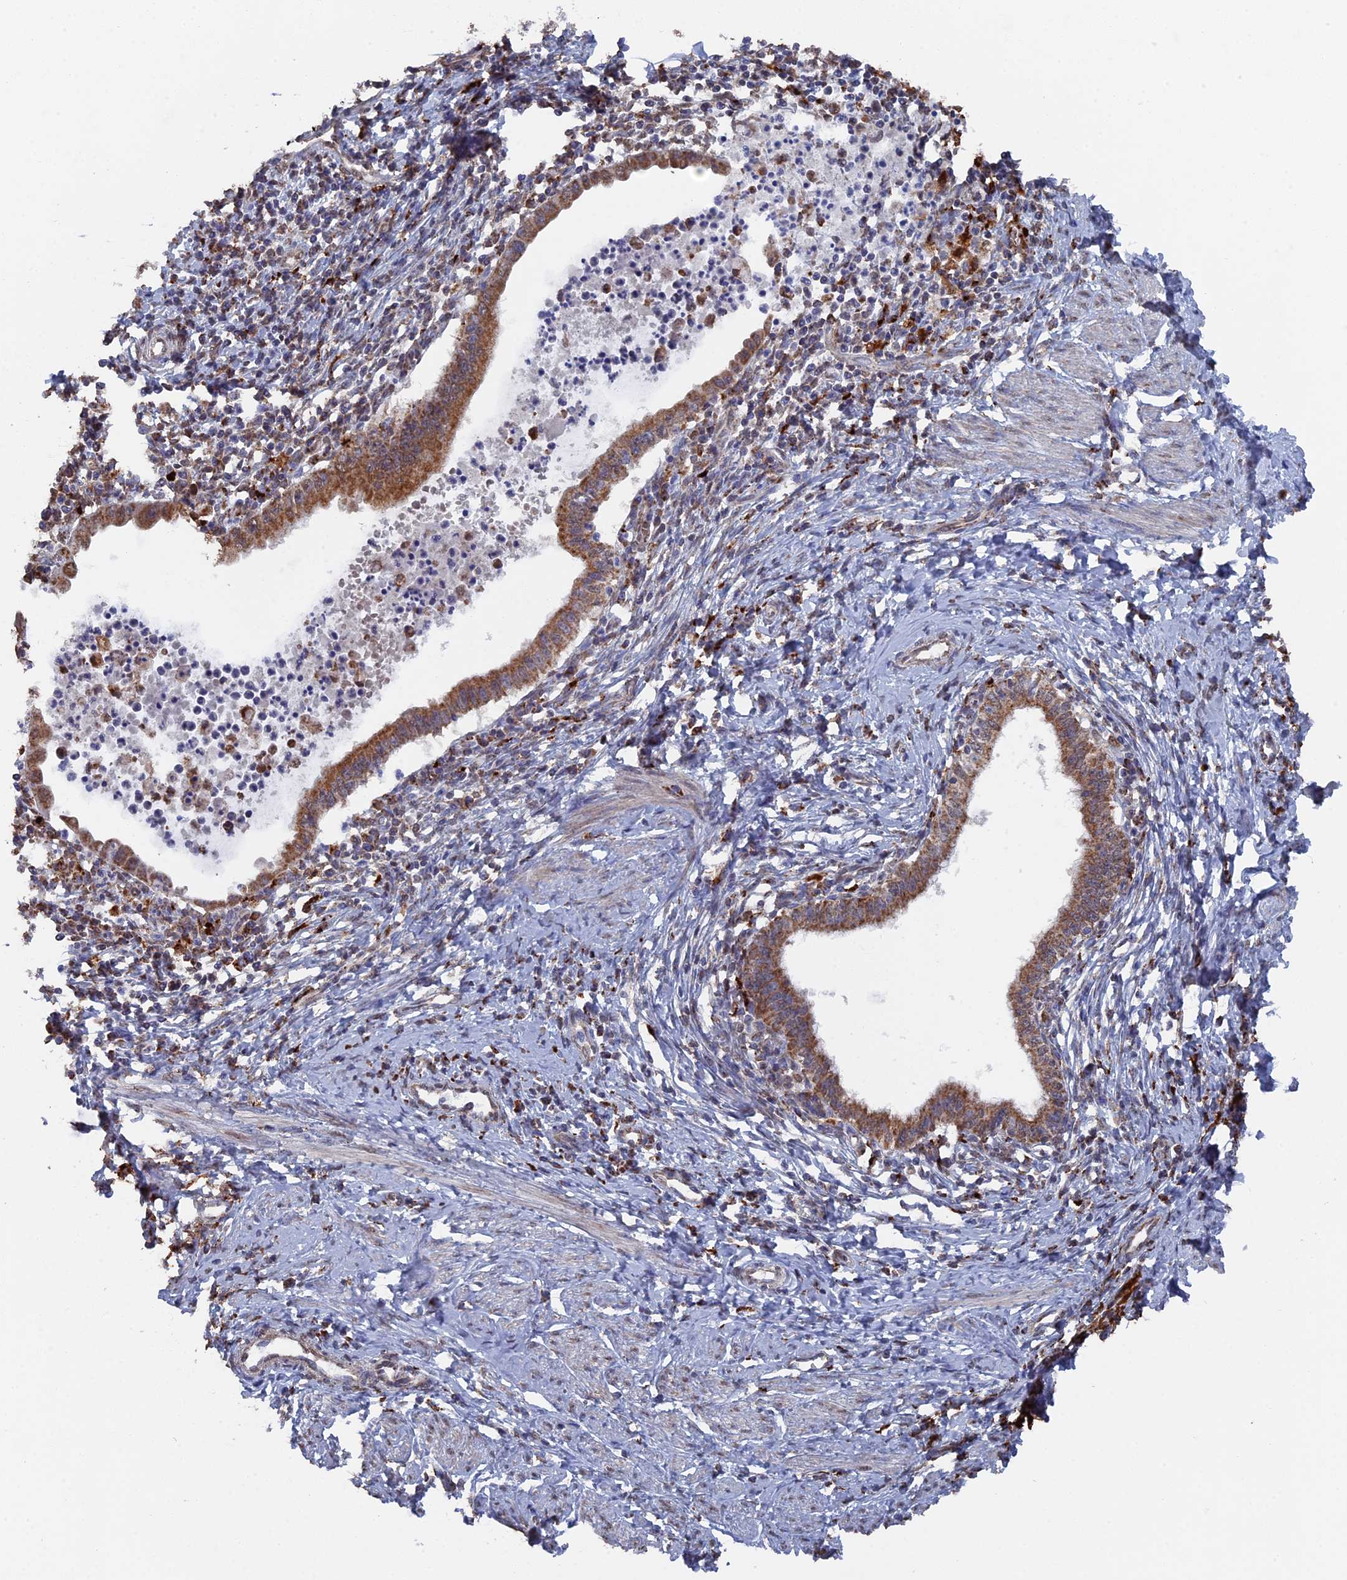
{"staining": {"intensity": "moderate", "quantity": ">75%", "location": "cytoplasmic/membranous"}, "tissue": "cervical cancer", "cell_type": "Tumor cells", "image_type": "cancer", "snomed": [{"axis": "morphology", "description": "Adenocarcinoma, NOS"}, {"axis": "topography", "description": "Cervix"}], "caption": "Brown immunohistochemical staining in cervical adenocarcinoma displays moderate cytoplasmic/membranous staining in approximately >75% of tumor cells.", "gene": "SMG9", "patient": {"sex": "female", "age": 36}}